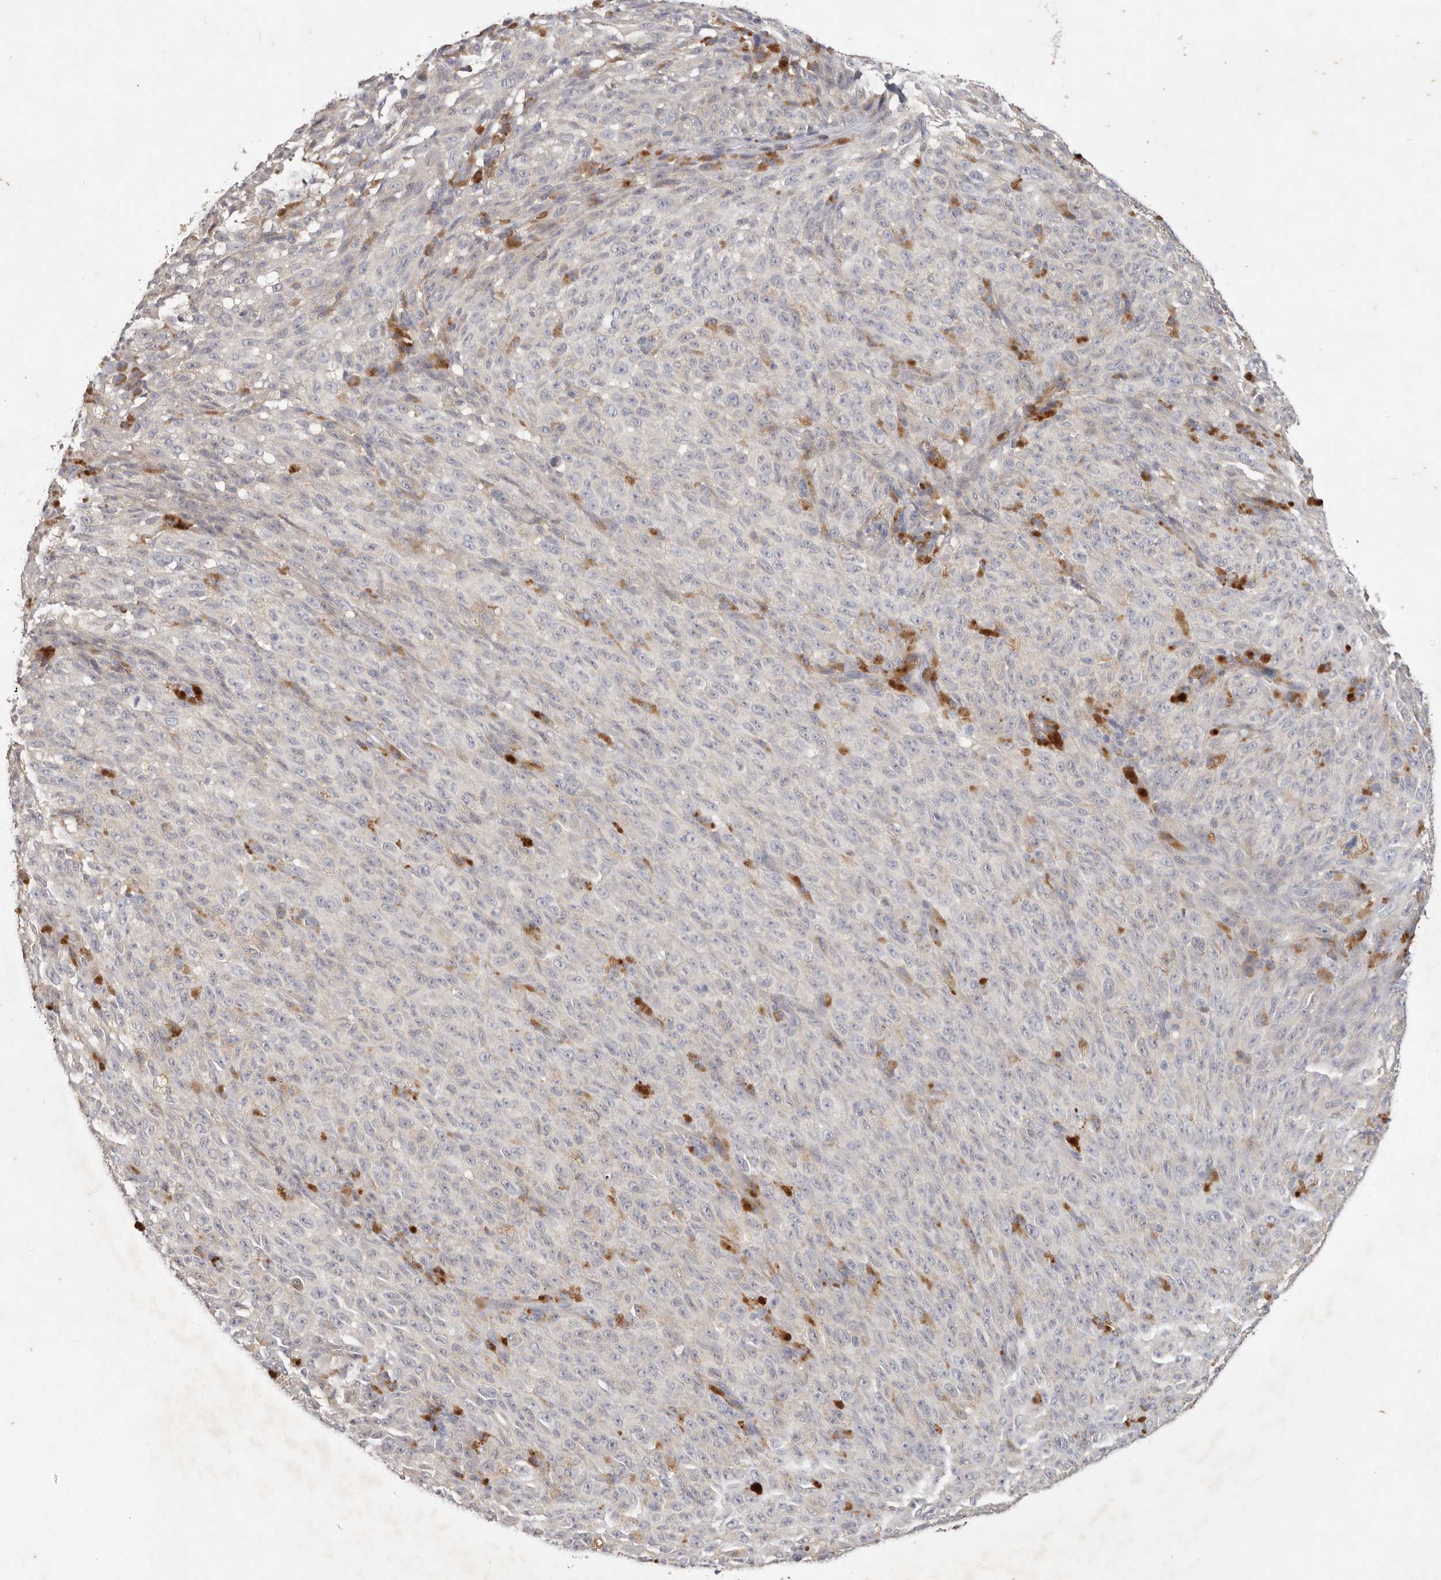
{"staining": {"intensity": "negative", "quantity": "none", "location": "none"}, "tissue": "melanoma", "cell_type": "Tumor cells", "image_type": "cancer", "snomed": [{"axis": "morphology", "description": "Malignant melanoma, NOS"}, {"axis": "topography", "description": "Skin"}], "caption": "IHC of human melanoma exhibits no expression in tumor cells.", "gene": "WDR77", "patient": {"sex": "female", "age": 82}}